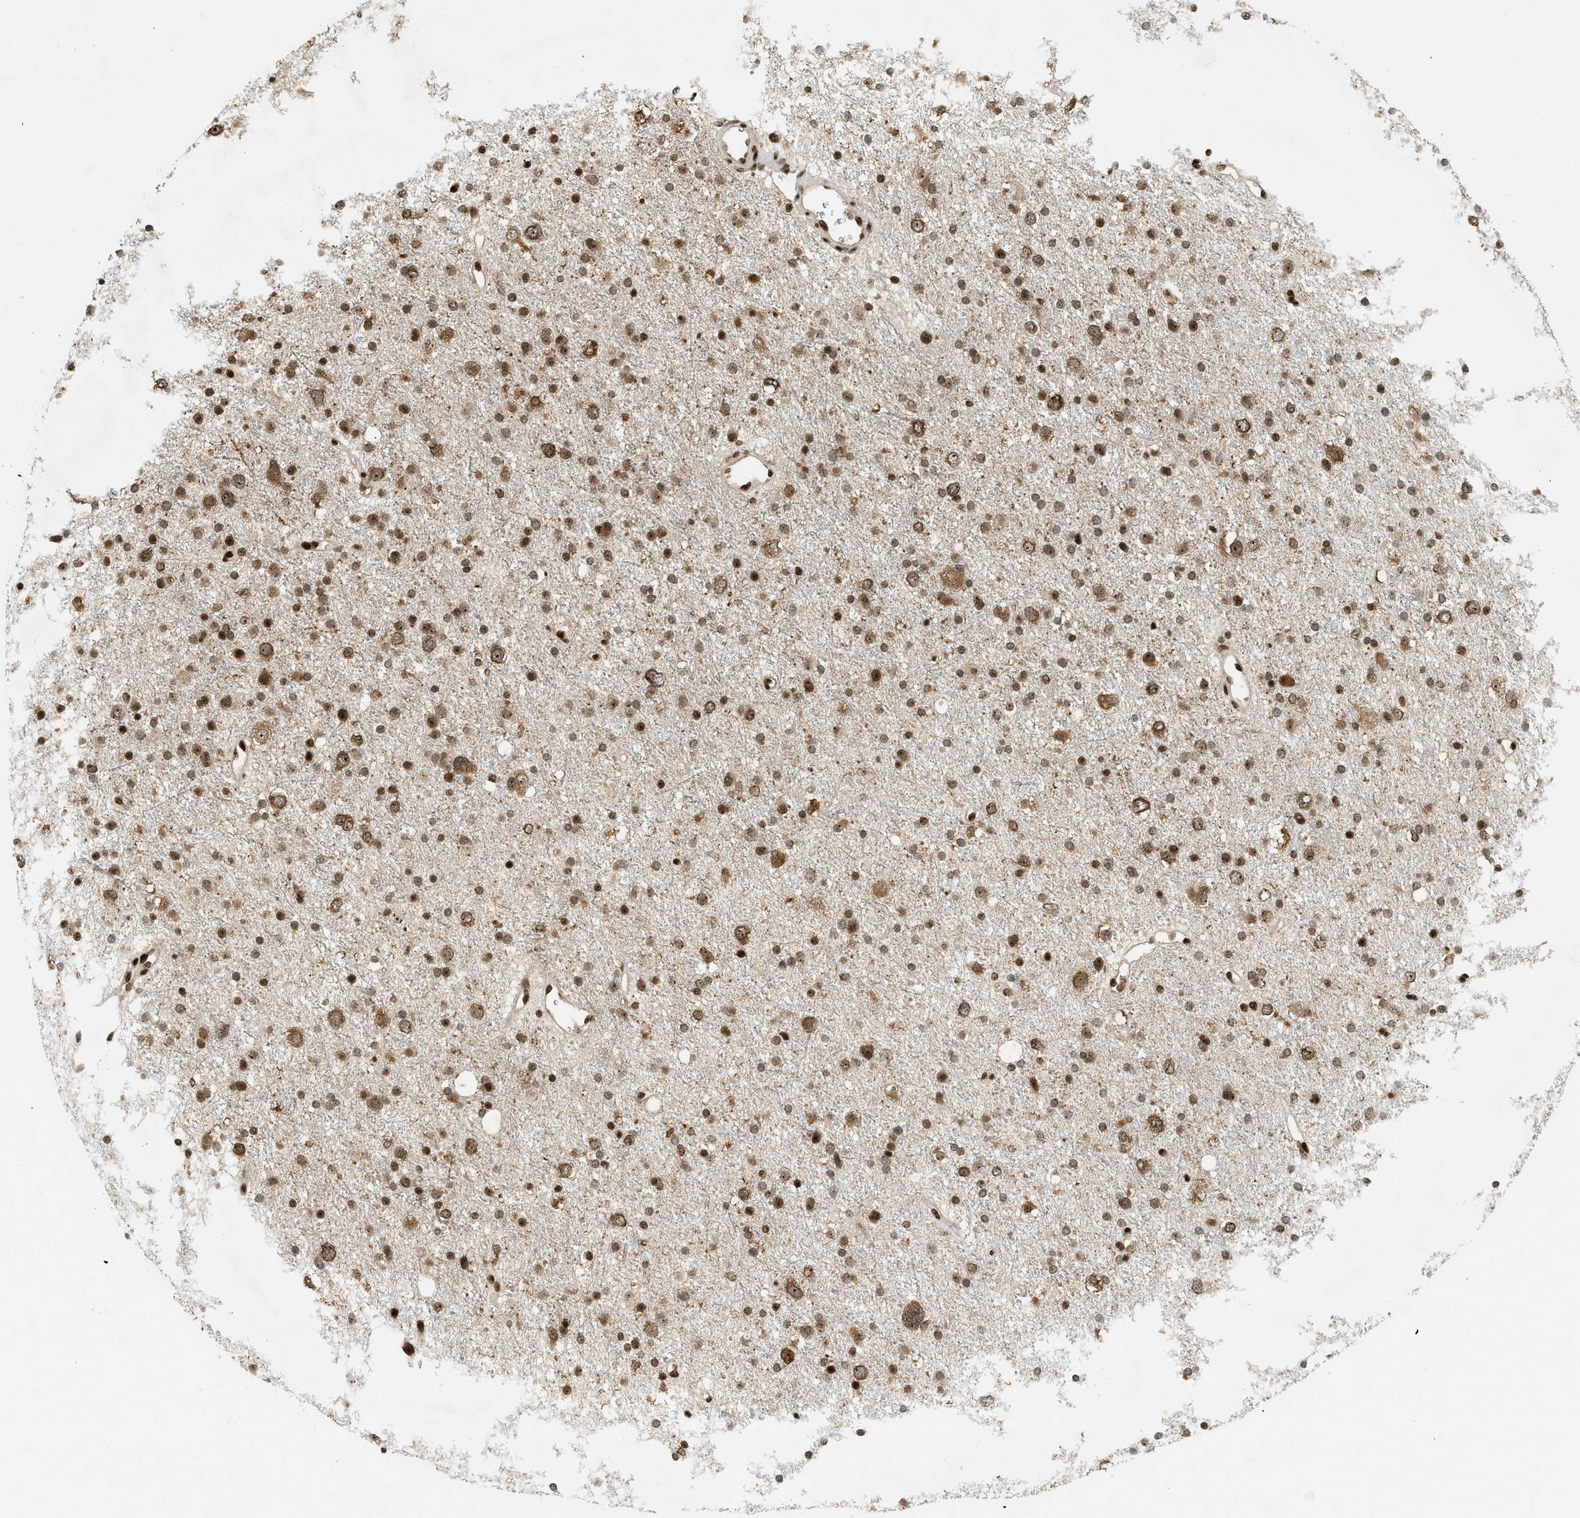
{"staining": {"intensity": "strong", "quantity": ">75%", "location": "nuclear"}, "tissue": "glioma", "cell_type": "Tumor cells", "image_type": "cancer", "snomed": [{"axis": "morphology", "description": "Glioma, malignant, Low grade"}, {"axis": "topography", "description": "Brain"}], "caption": "An immunohistochemistry (IHC) image of neoplastic tissue is shown. Protein staining in brown labels strong nuclear positivity in malignant glioma (low-grade) within tumor cells.", "gene": "ZNF22", "patient": {"sex": "female", "age": 37}}